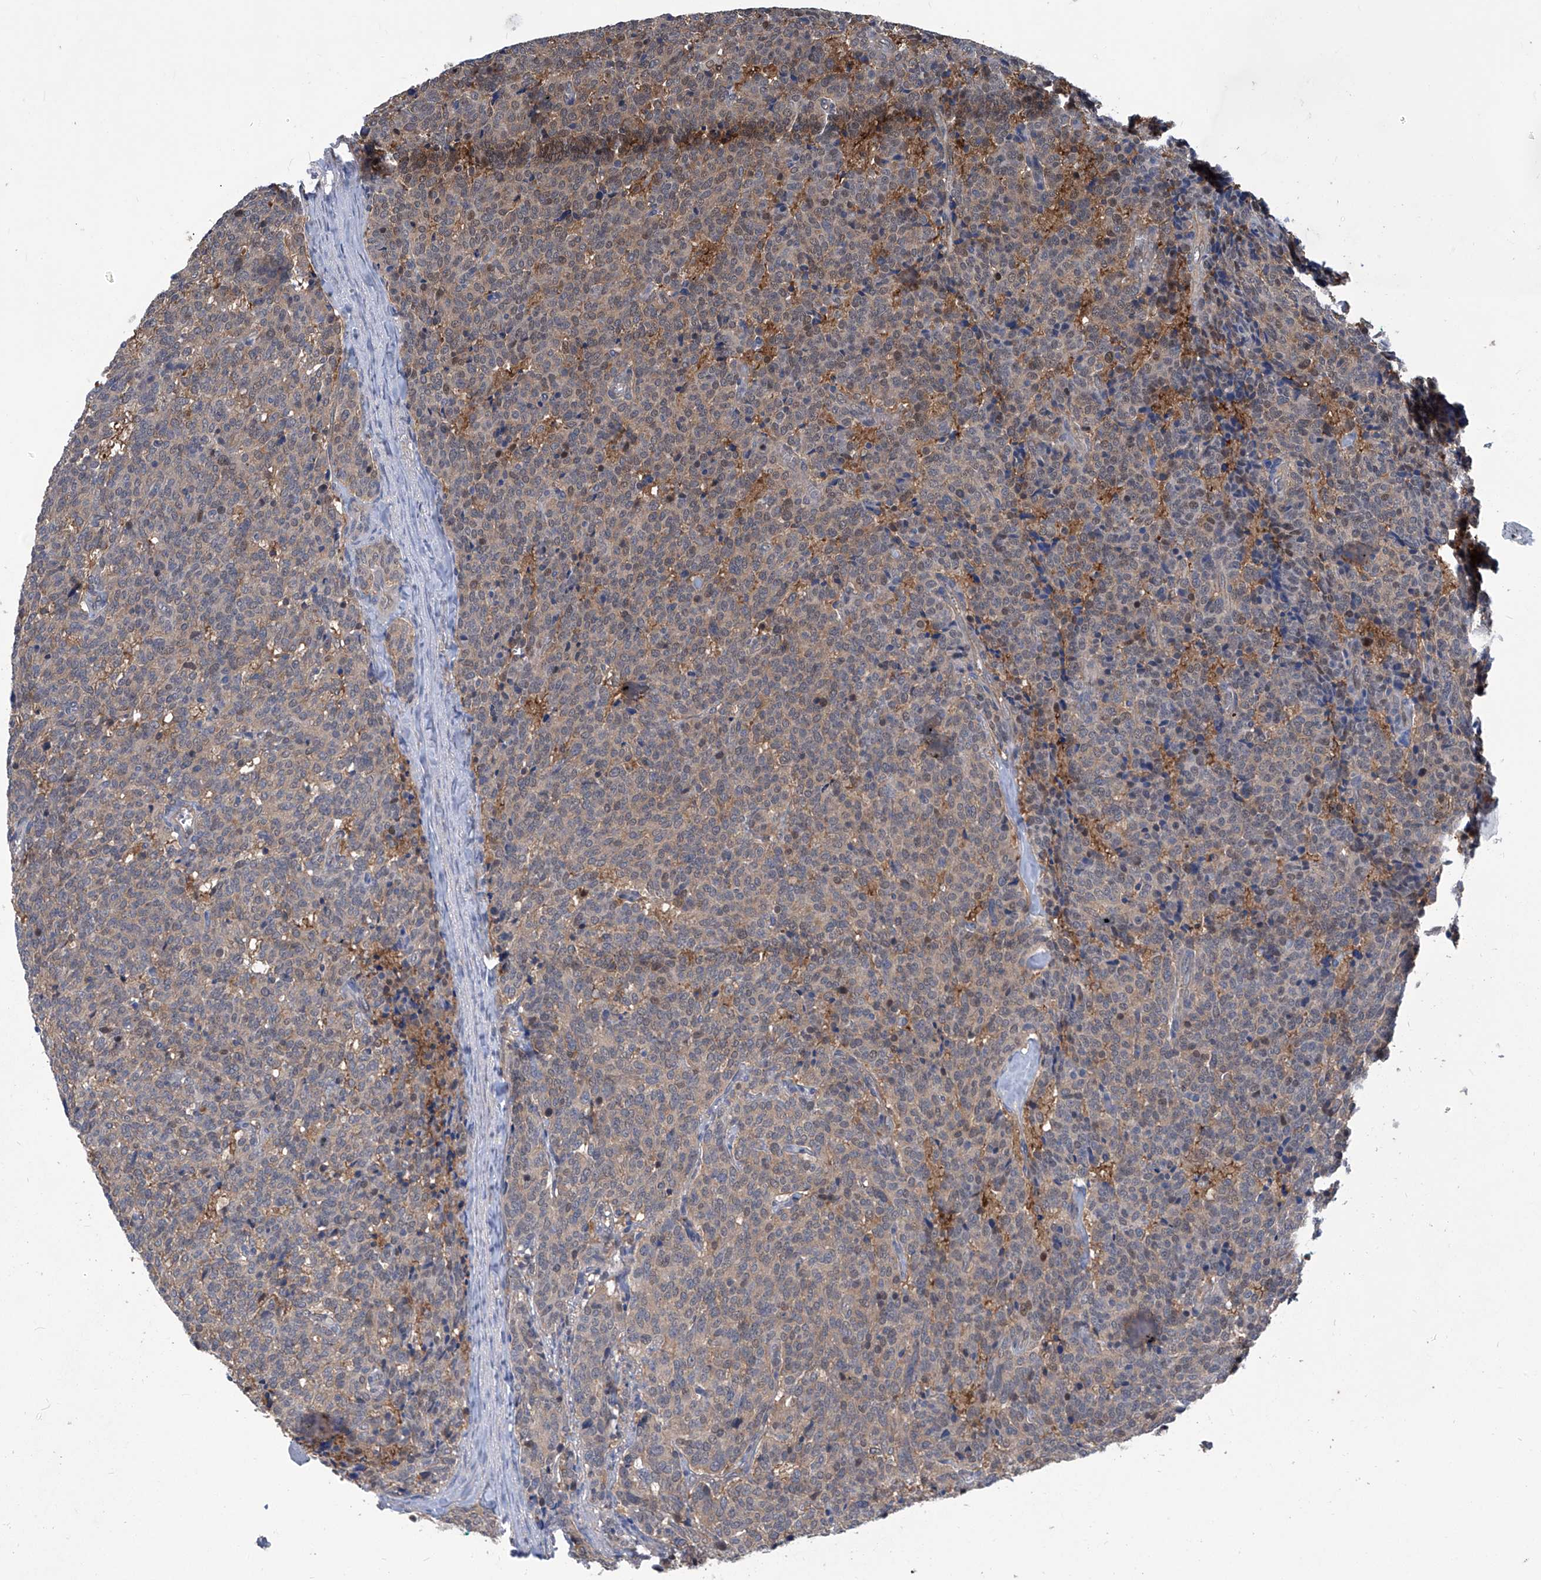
{"staining": {"intensity": "weak", "quantity": "25%-75%", "location": "cytoplasmic/membranous"}, "tissue": "carcinoid", "cell_type": "Tumor cells", "image_type": "cancer", "snomed": [{"axis": "morphology", "description": "Carcinoid, malignant, NOS"}, {"axis": "topography", "description": "Lung"}], "caption": "The histopathology image reveals immunohistochemical staining of malignant carcinoid. There is weak cytoplasmic/membranous positivity is appreciated in about 25%-75% of tumor cells.", "gene": "PSMB1", "patient": {"sex": "female", "age": 46}}